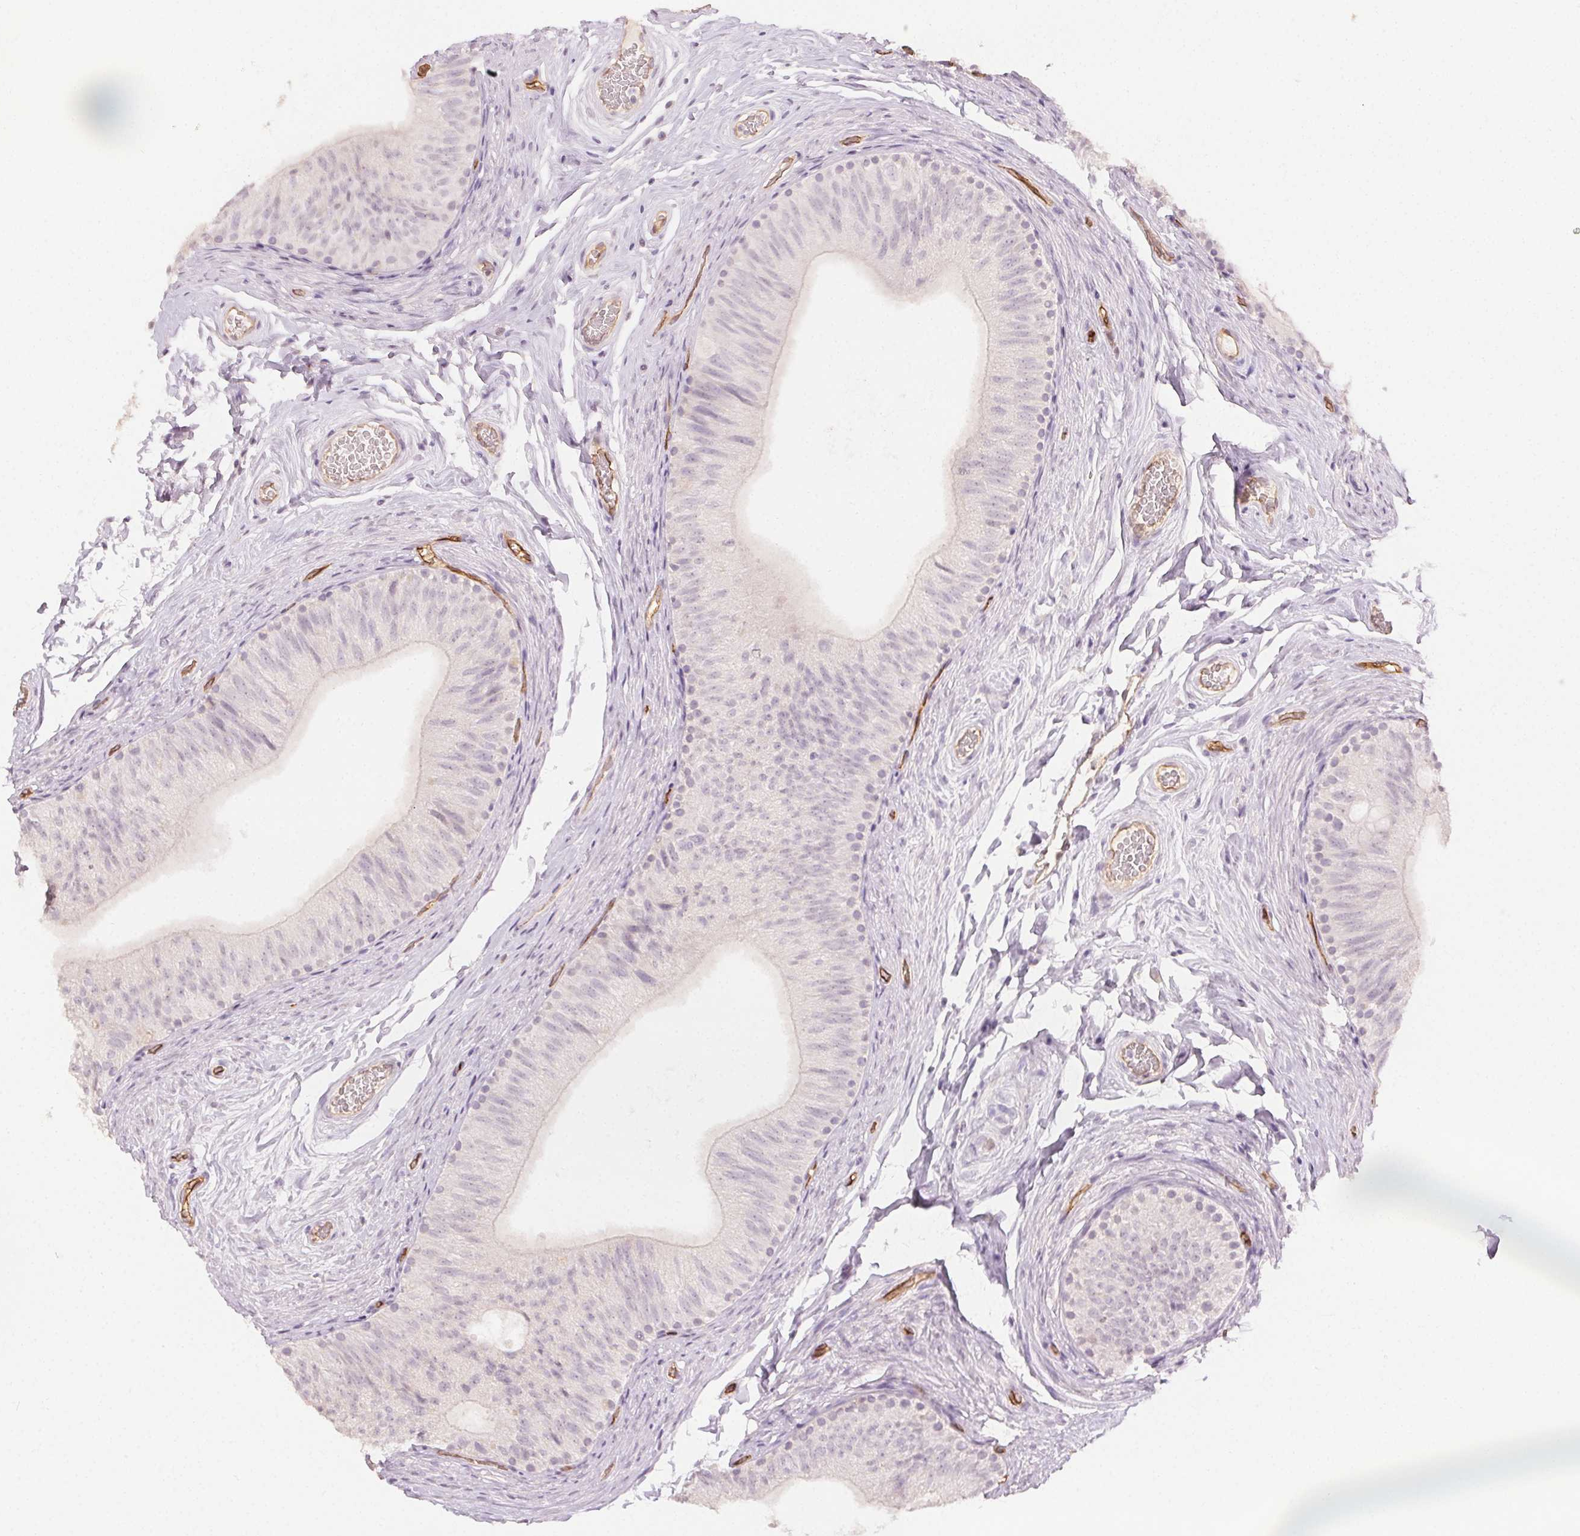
{"staining": {"intensity": "negative", "quantity": "none", "location": "none"}, "tissue": "epididymis", "cell_type": "Glandular cells", "image_type": "normal", "snomed": [{"axis": "morphology", "description": "Normal tissue, NOS"}, {"axis": "topography", "description": "Epididymis, spermatic cord, NOS"}, {"axis": "topography", "description": "Epididymis"}], "caption": "Immunohistochemistry (IHC) image of benign epididymis: human epididymis stained with DAB (3,3'-diaminobenzidine) exhibits no significant protein expression in glandular cells. Nuclei are stained in blue.", "gene": "PODXL", "patient": {"sex": "male", "age": 31}}